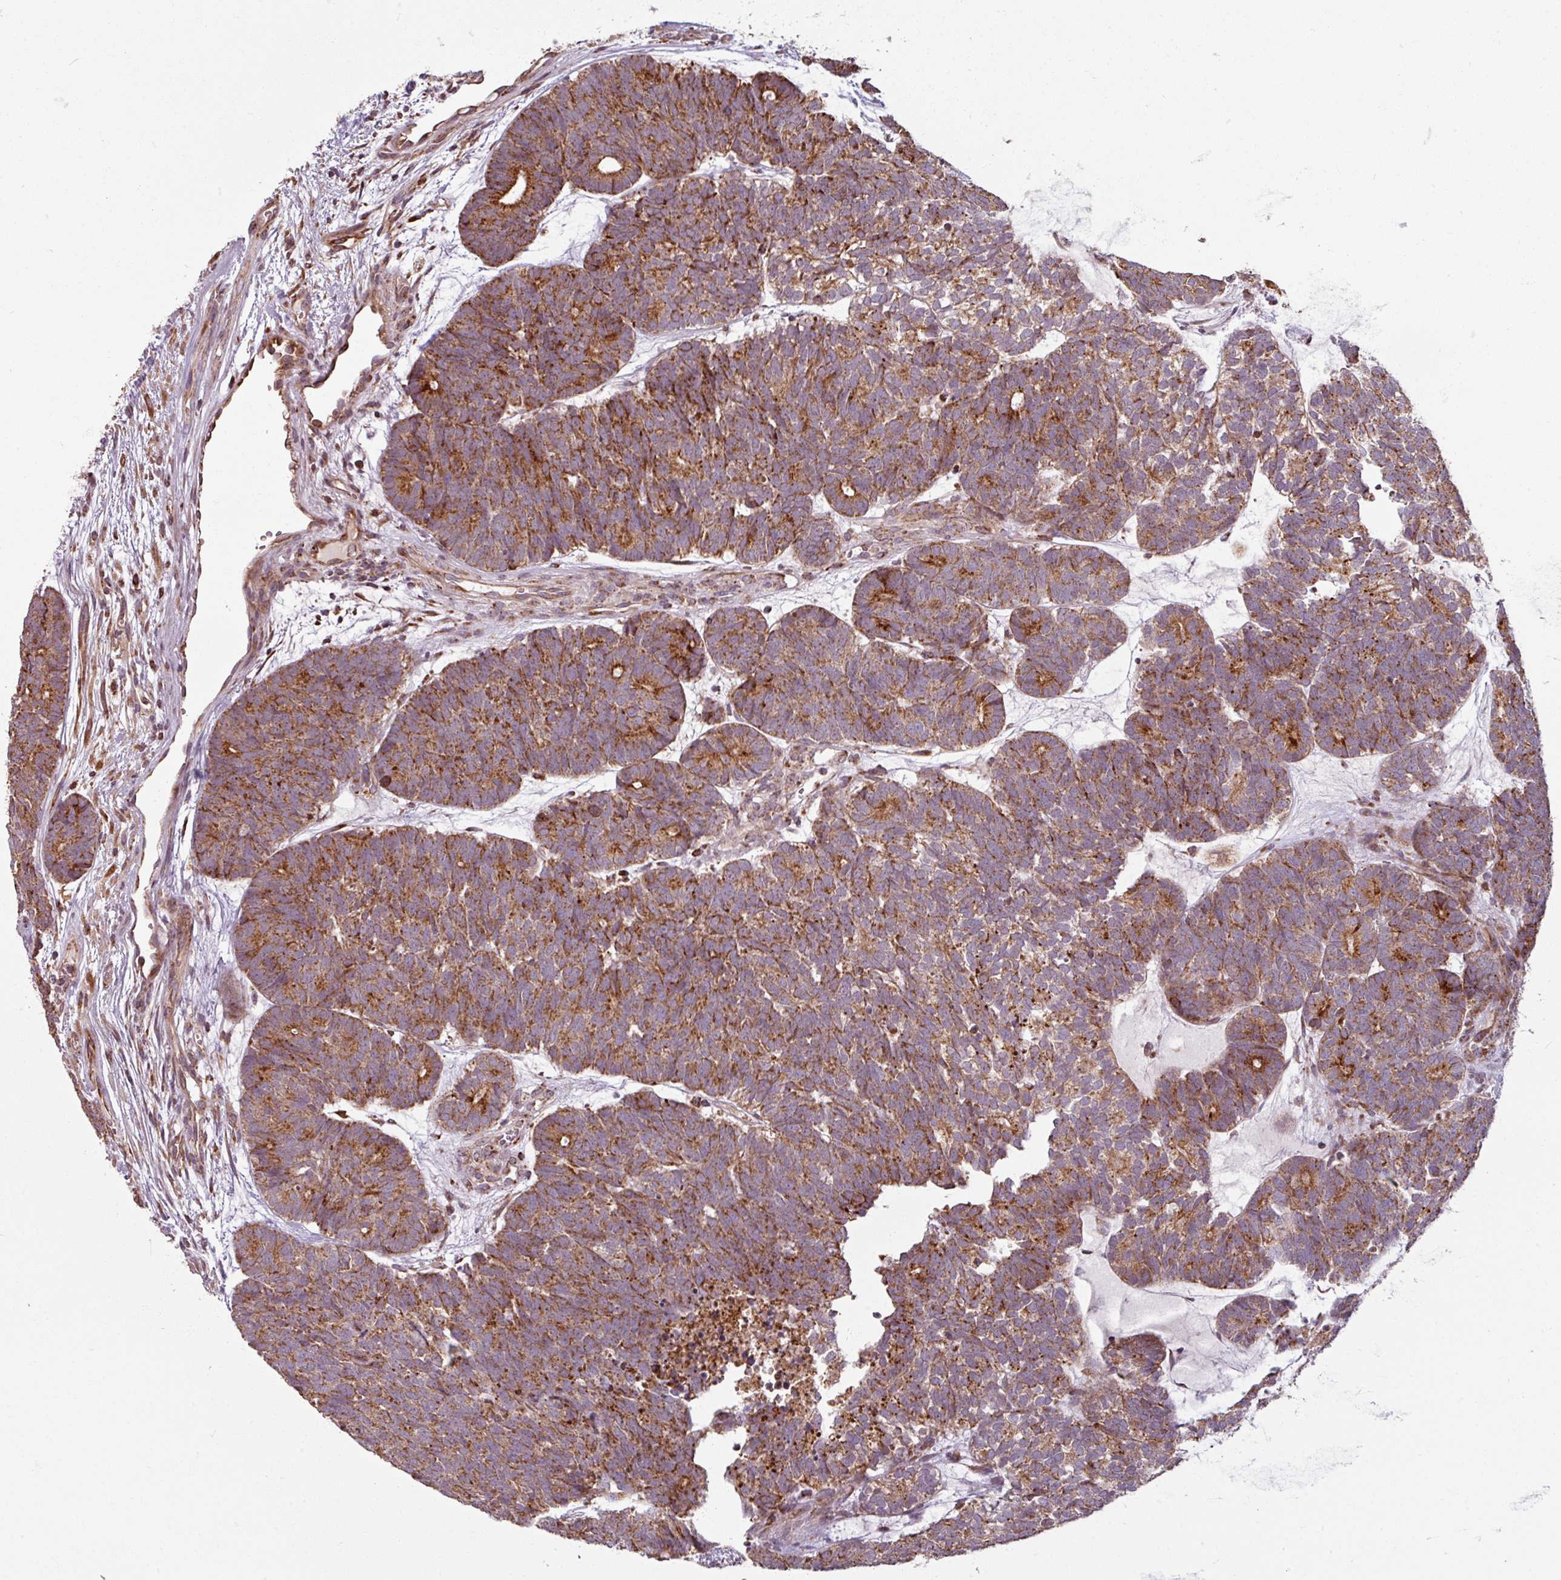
{"staining": {"intensity": "strong", "quantity": "25%-75%", "location": "cytoplasmic/membranous"}, "tissue": "head and neck cancer", "cell_type": "Tumor cells", "image_type": "cancer", "snomed": [{"axis": "morphology", "description": "Adenocarcinoma, NOS"}, {"axis": "topography", "description": "Head-Neck"}], "caption": "Protein staining of head and neck cancer tissue exhibits strong cytoplasmic/membranous staining in approximately 25%-75% of tumor cells.", "gene": "MAGT1", "patient": {"sex": "female", "age": 81}}